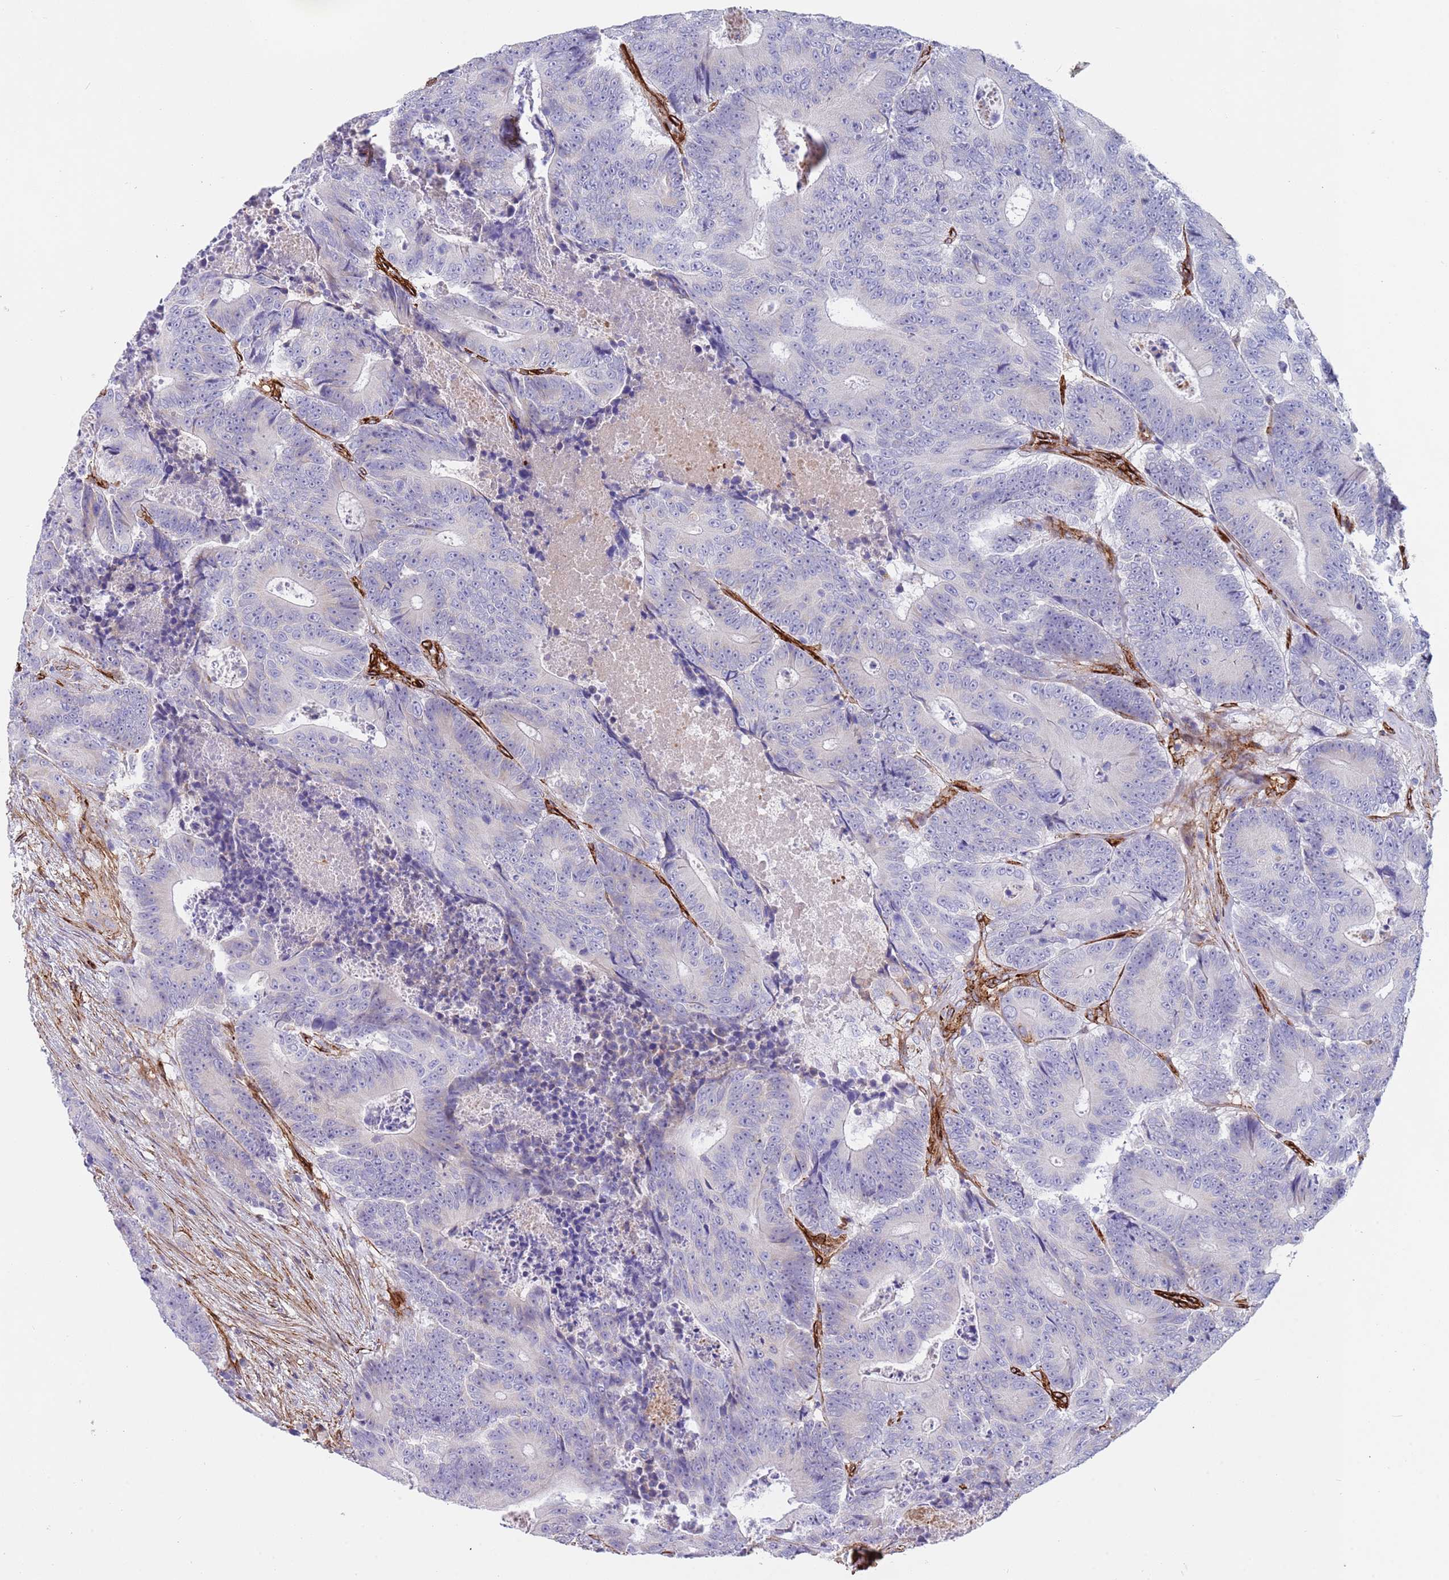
{"staining": {"intensity": "negative", "quantity": "none", "location": "none"}, "tissue": "colorectal cancer", "cell_type": "Tumor cells", "image_type": "cancer", "snomed": [{"axis": "morphology", "description": "Adenocarcinoma, NOS"}, {"axis": "topography", "description": "Colon"}], "caption": "Image shows no protein positivity in tumor cells of adenocarcinoma (colorectal) tissue. (DAB immunohistochemistry with hematoxylin counter stain).", "gene": "CAV2", "patient": {"sex": "male", "age": 83}}